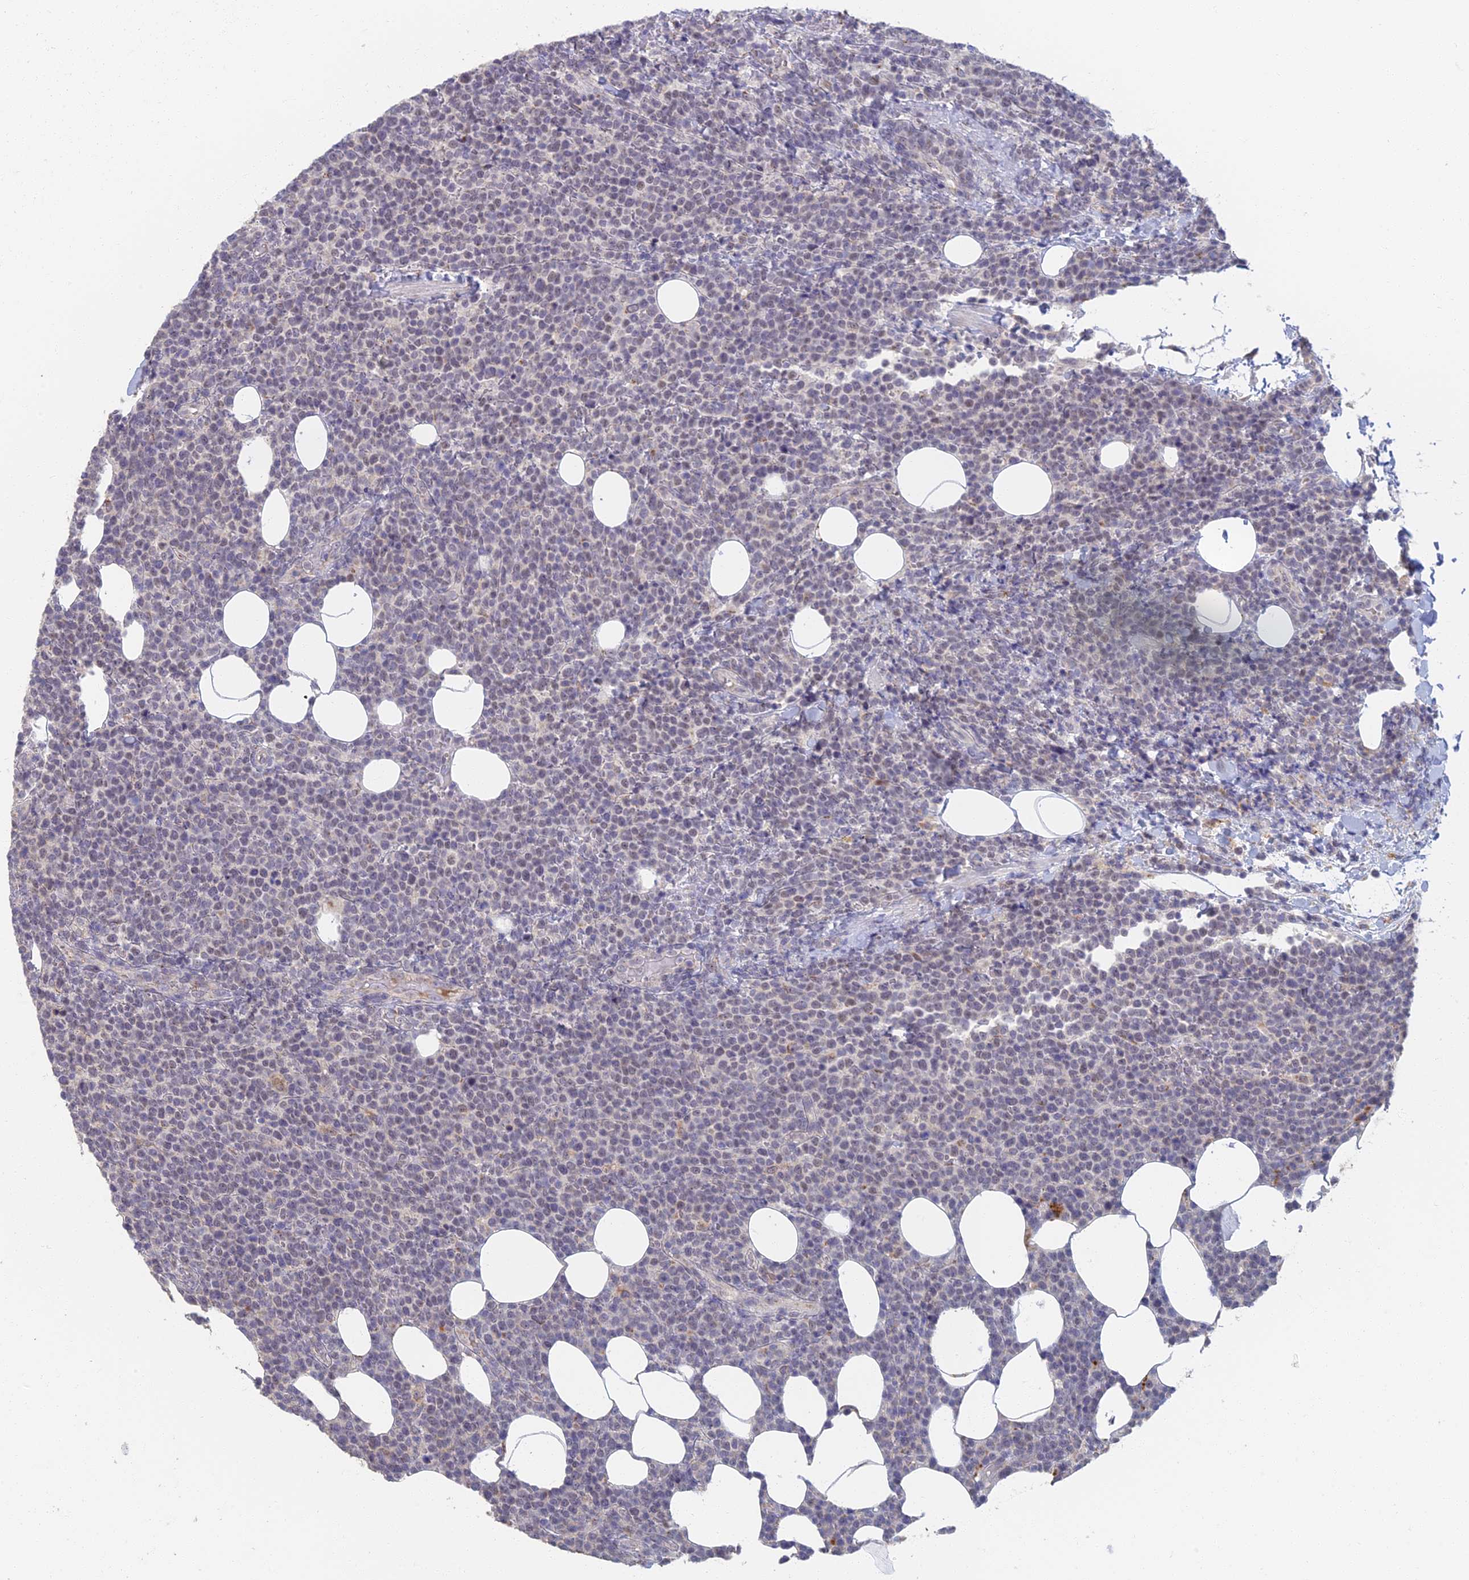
{"staining": {"intensity": "negative", "quantity": "none", "location": "none"}, "tissue": "lymphoma", "cell_type": "Tumor cells", "image_type": "cancer", "snomed": [{"axis": "morphology", "description": "Malignant lymphoma, non-Hodgkin's type, High grade"}, {"axis": "topography", "description": "Lymph node"}], "caption": "IHC image of human malignant lymphoma, non-Hodgkin's type (high-grade) stained for a protein (brown), which reveals no staining in tumor cells. (Immunohistochemistry (ihc), brightfield microscopy, high magnification).", "gene": "GPATCH1", "patient": {"sex": "male", "age": 61}}